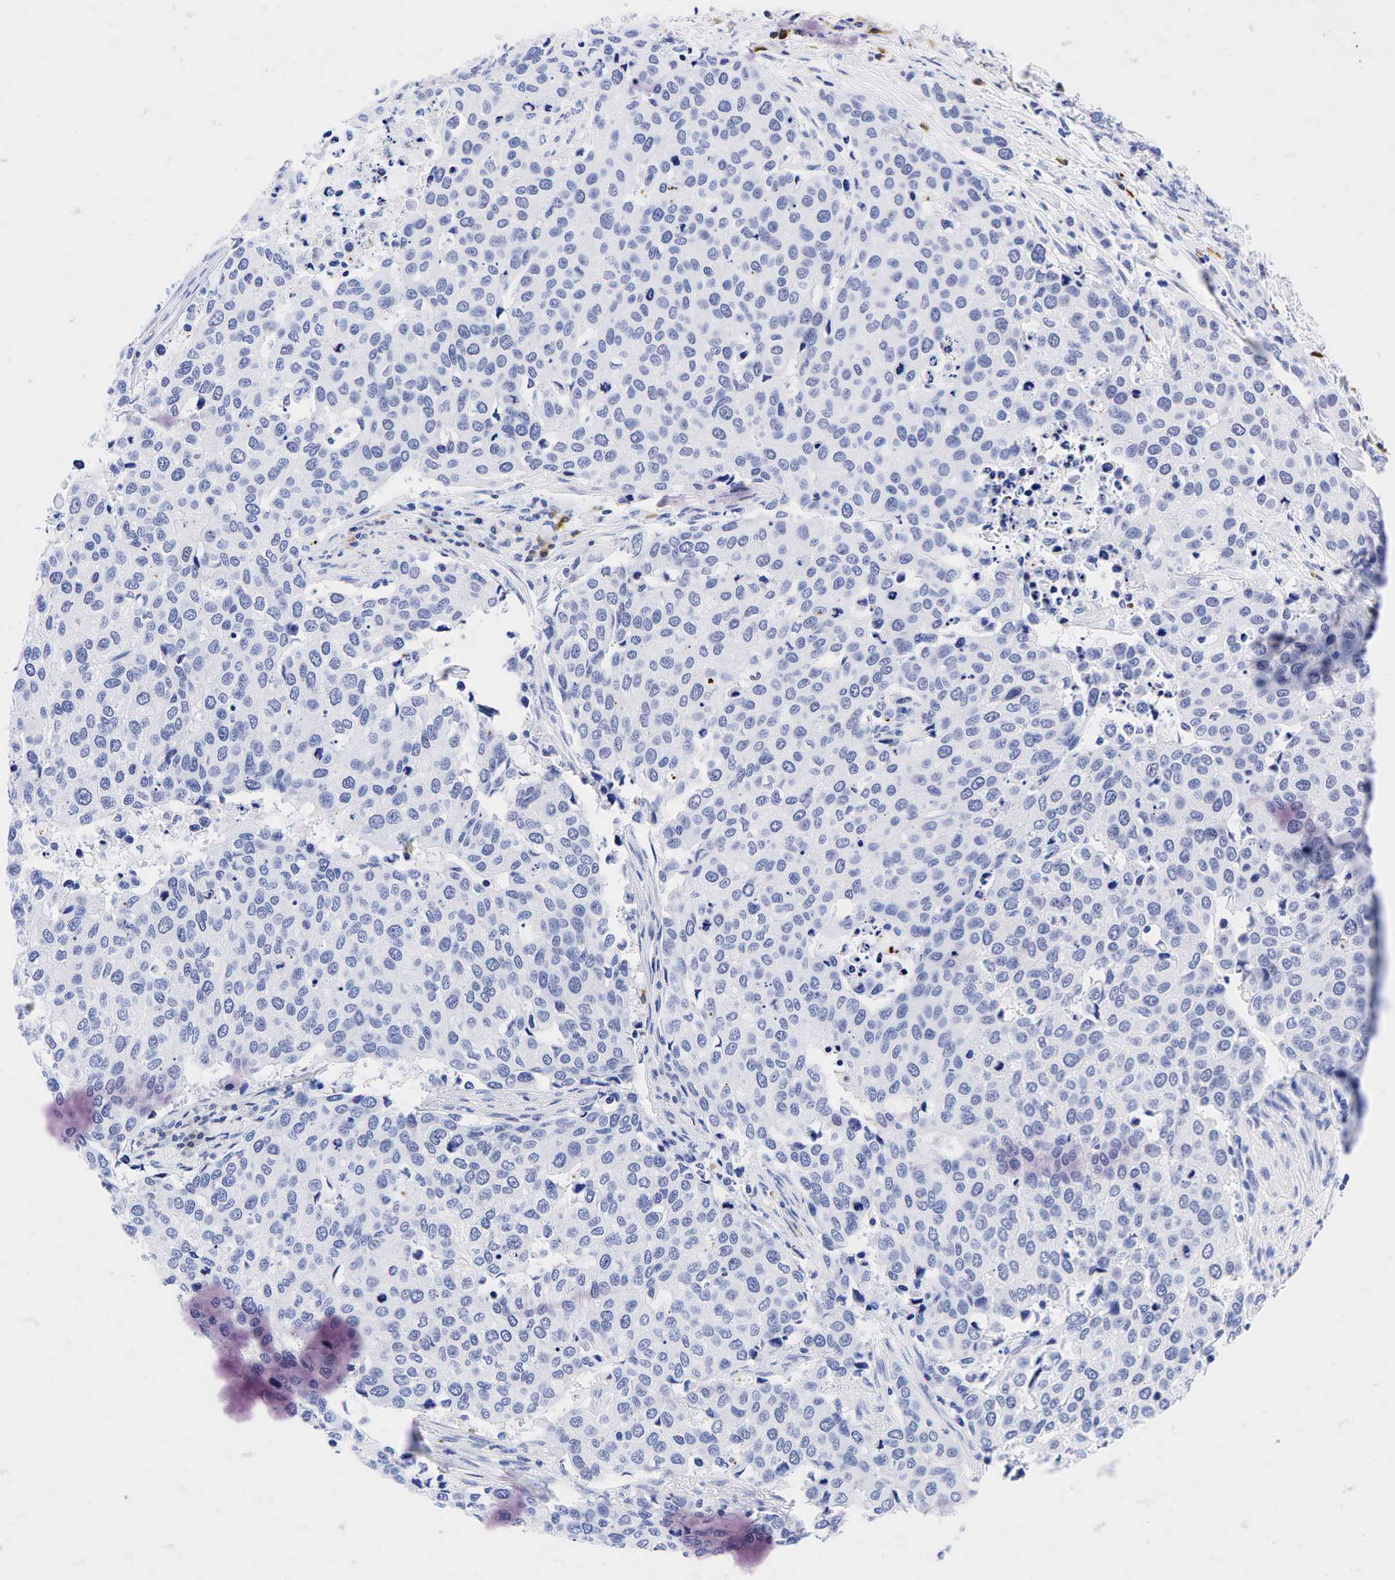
{"staining": {"intensity": "negative", "quantity": "none", "location": "none"}, "tissue": "cervical cancer", "cell_type": "Tumor cells", "image_type": "cancer", "snomed": [{"axis": "morphology", "description": "Squamous cell carcinoma, NOS"}, {"axis": "topography", "description": "Cervix"}], "caption": "Image shows no protein staining in tumor cells of cervical cancer (squamous cell carcinoma) tissue. (Brightfield microscopy of DAB immunohistochemistry (IHC) at high magnification).", "gene": "CD79A", "patient": {"sex": "female", "age": 54}}